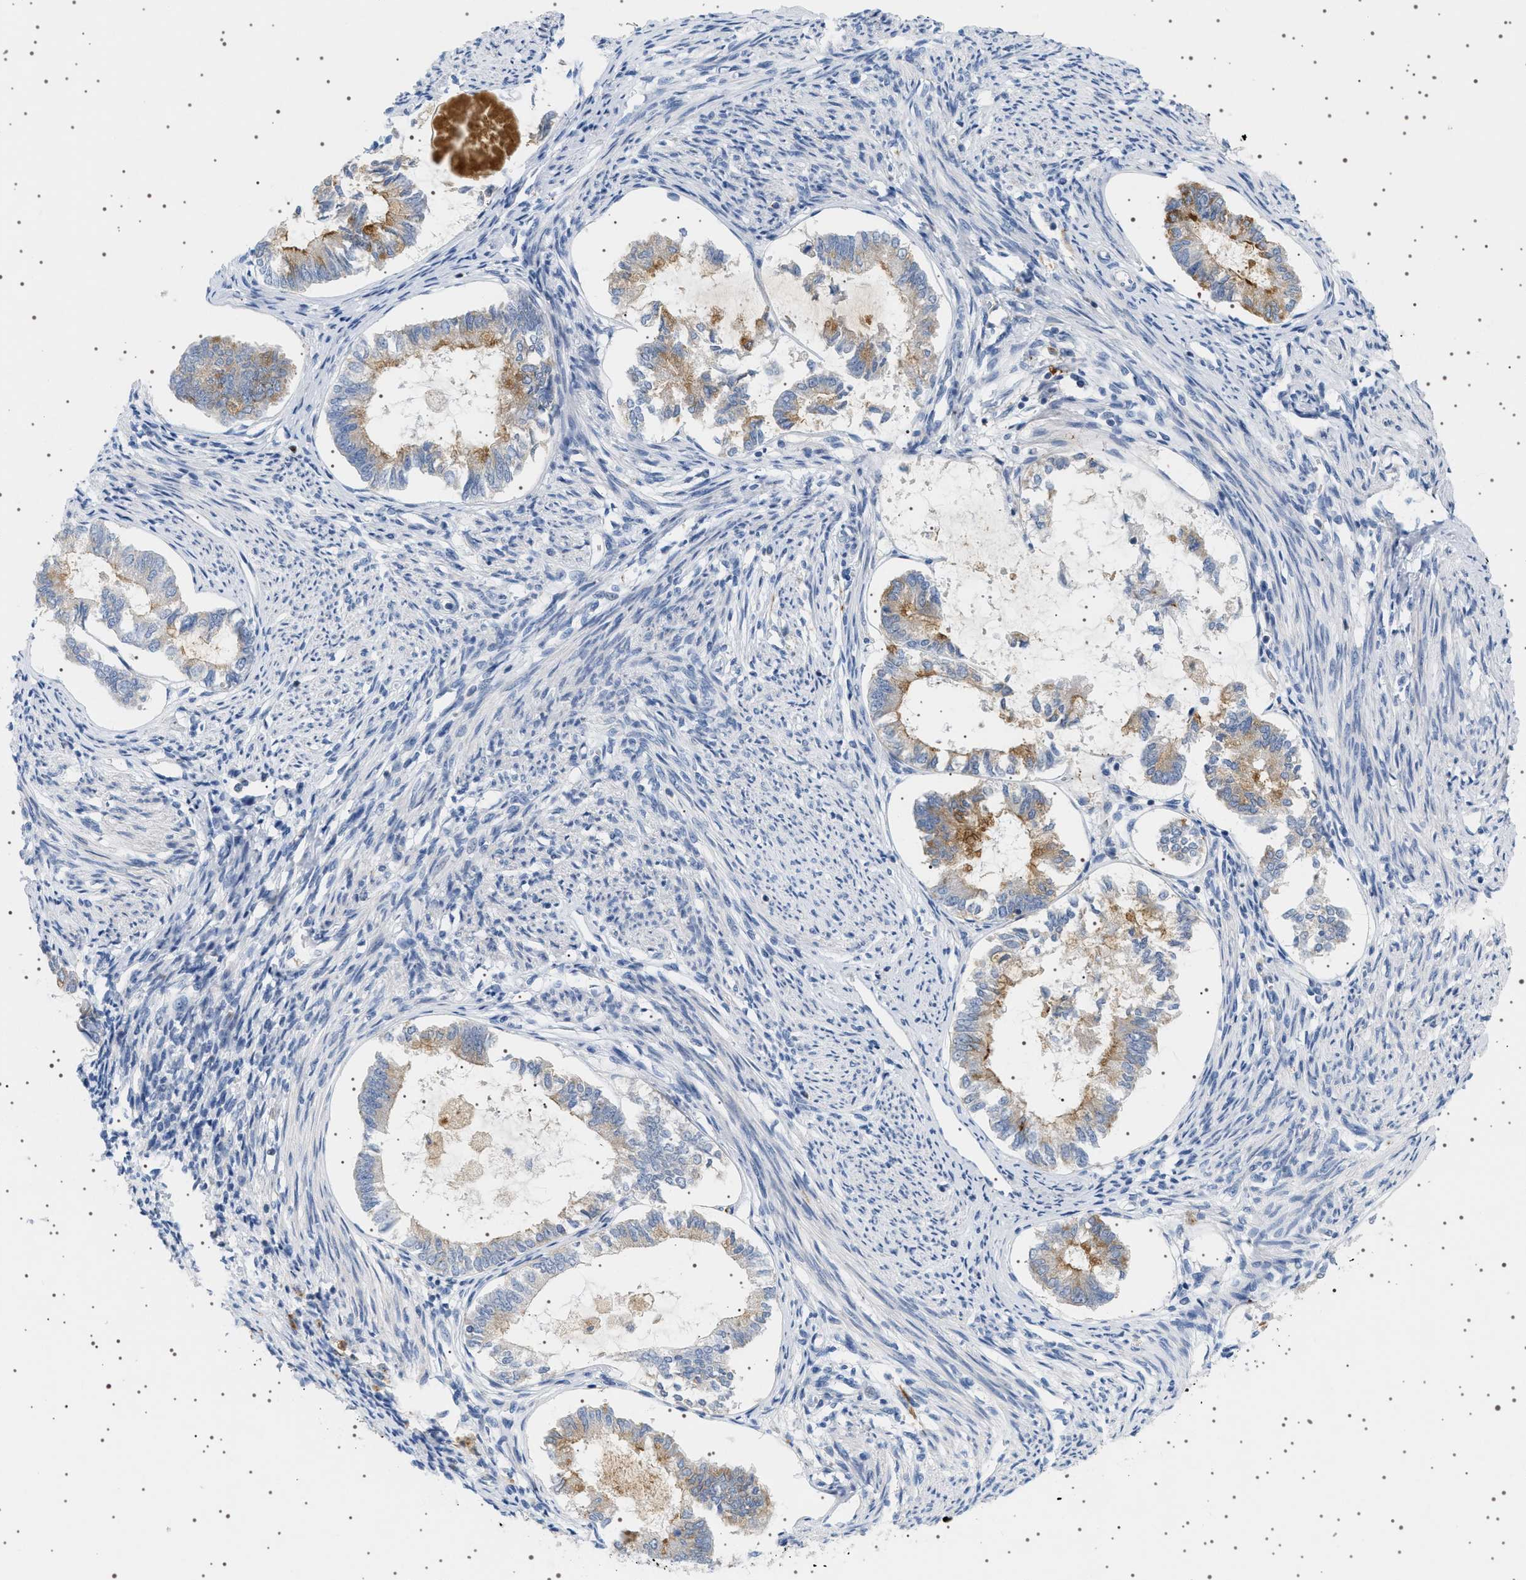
{"staining": {"intensity": "moderate", "quantity": "25%-75%", "location": "cytoplasmic/membranous"}, "tissue": "endometrial cancer", "cell_type": "Tumor cells", "image_type": "cancer", "snomed": [{"axis": "morphology", "description": "Adenocarcinoma, NOS"}, {"axis": "topography", "description": "Endometrium"}], "caption": "Human adenocarcinoma (endometrial) stained with a protein marker shows moderate staining in tumor cells.", "gene": "ADCY10", "patient": {"sex": "female", "age": 86}}